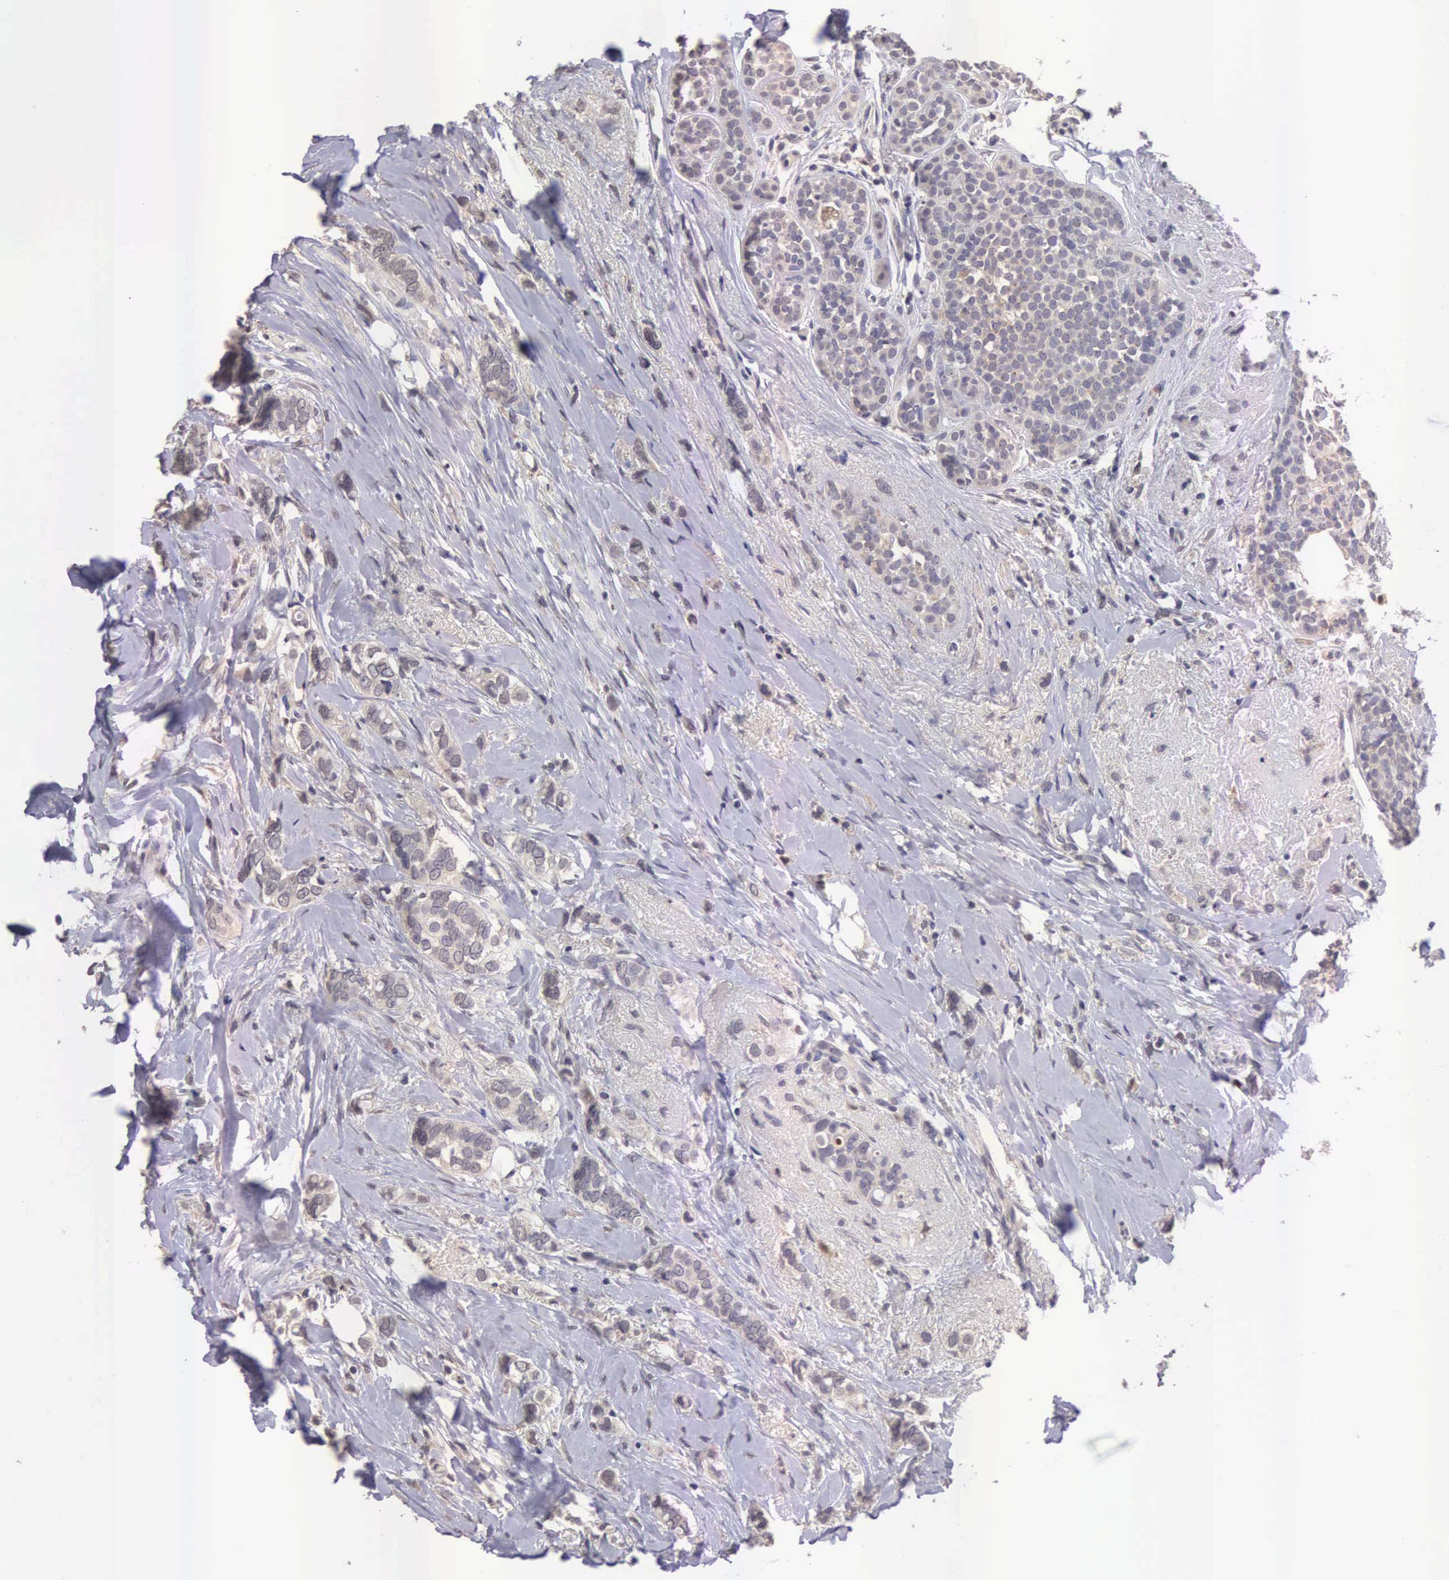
{"staining": {"intensity": "weak", "quantity": "25%-75%", "location": "cytoplasmic/membranous"}, "tissue": "breast cancer", "cell_type": "Tumor cells", "image_type": "cancer", "snomed": [{"axis": "morphology", "description": "Duct carcinoma"}, {"axis": "topography", "description": "Breast"}], "caption": "This is an image of IHC staining of infiltrating ductal carcinoma (breast), which shows weak expression in the cytoplasmic/membranous of tumor cells.", "gene": "CDC45", "patient": {"sex": "female", "age": 72}}